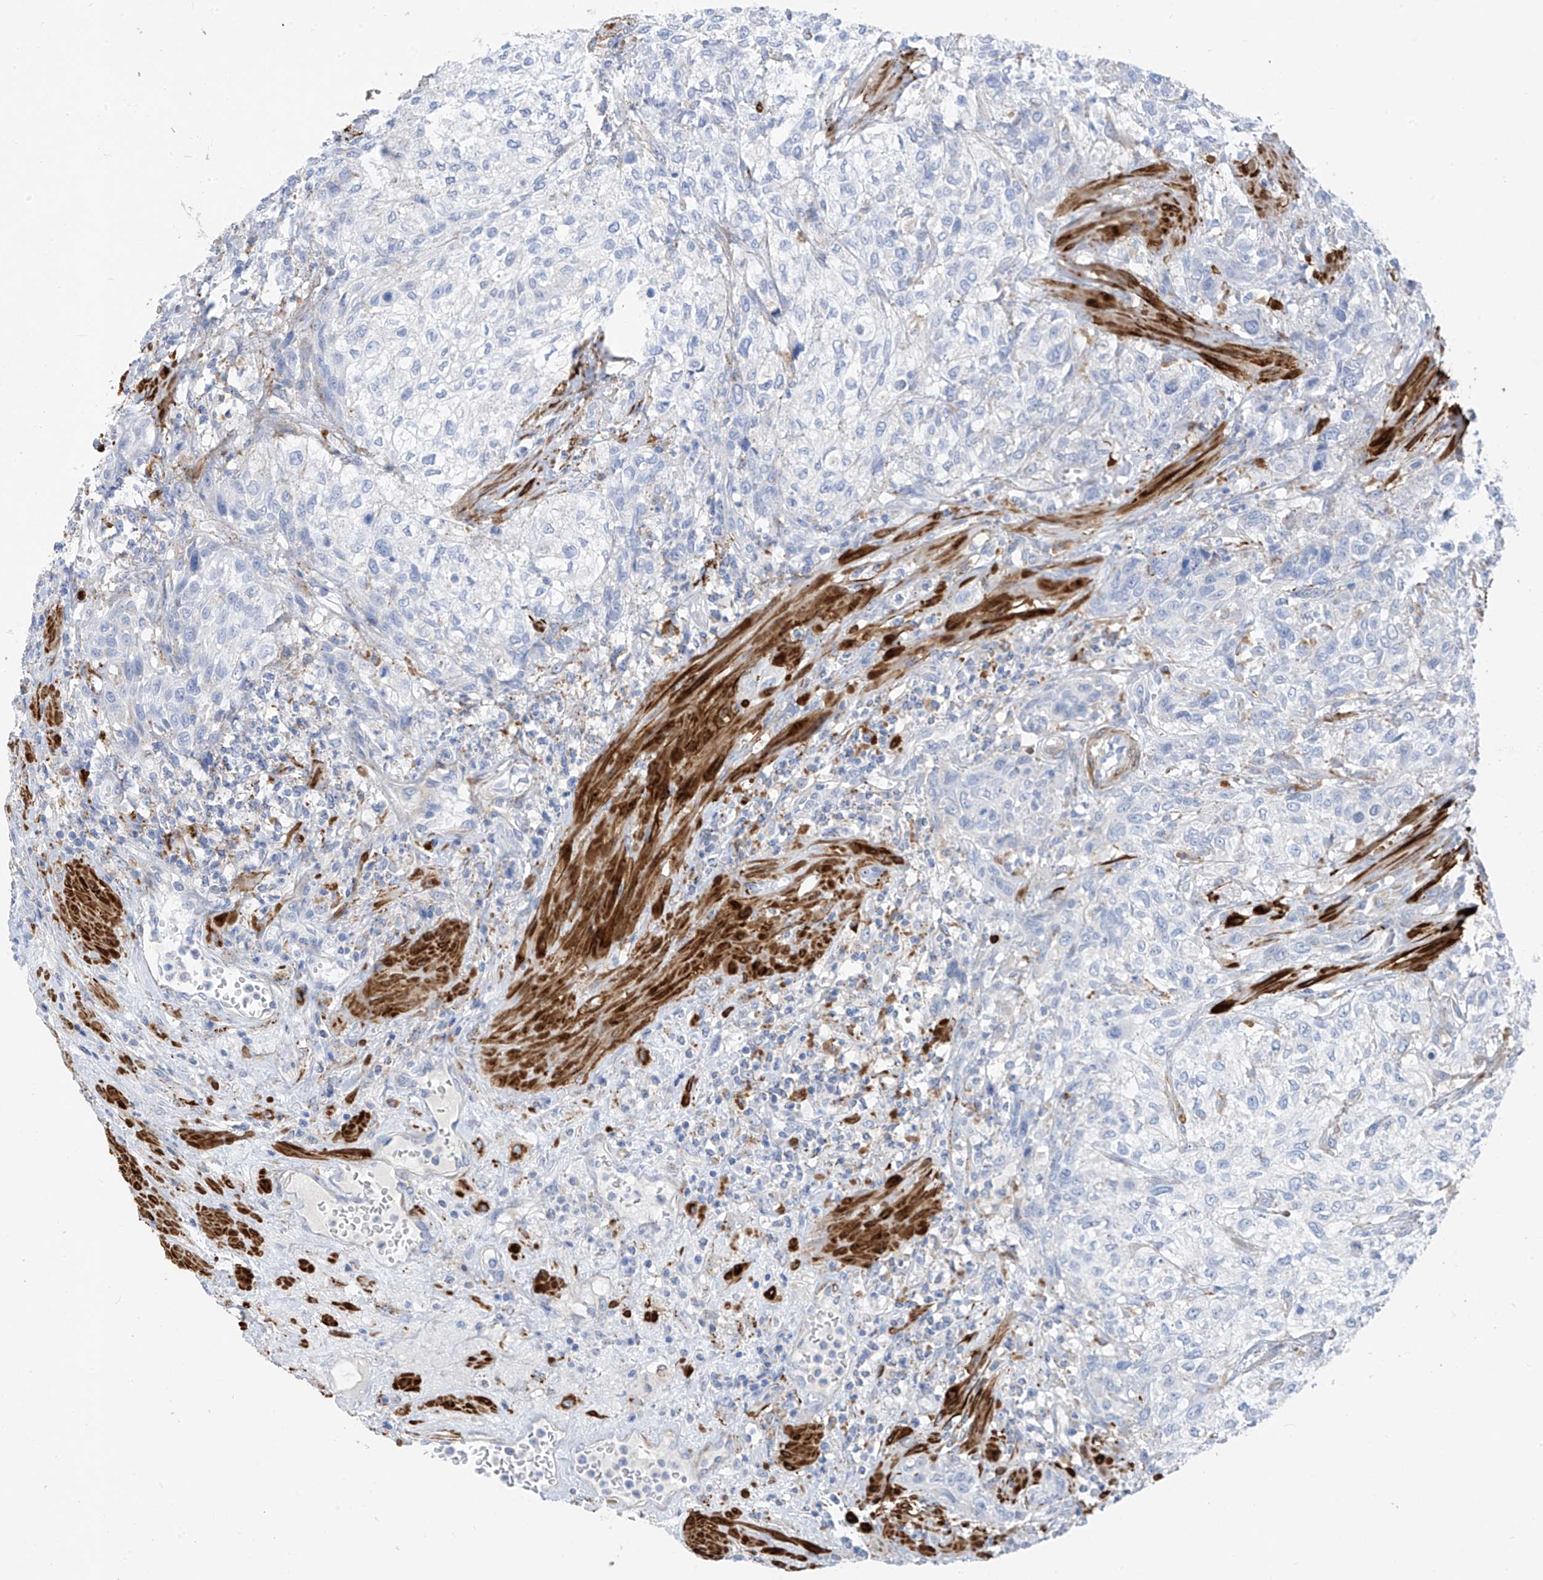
{"staining": {"intensity": "negative", "quantity": "none", "location": "none"}, "tissue": "urothelial cancer", "cell_type": "Tumor cells", "image_type": "cancer", "snomed": [{"axis": "morphology", "description": "Urothelial carcinoma, High grade"}, {"axis": "topography", "description": "Urinary bladder"}], "caption": "The IHC histopathology image has no significant staining in tumor cells of urothelial cancer tissue.", "gene": "GLMP", "patient": {"sex": "male", "age": 35}}